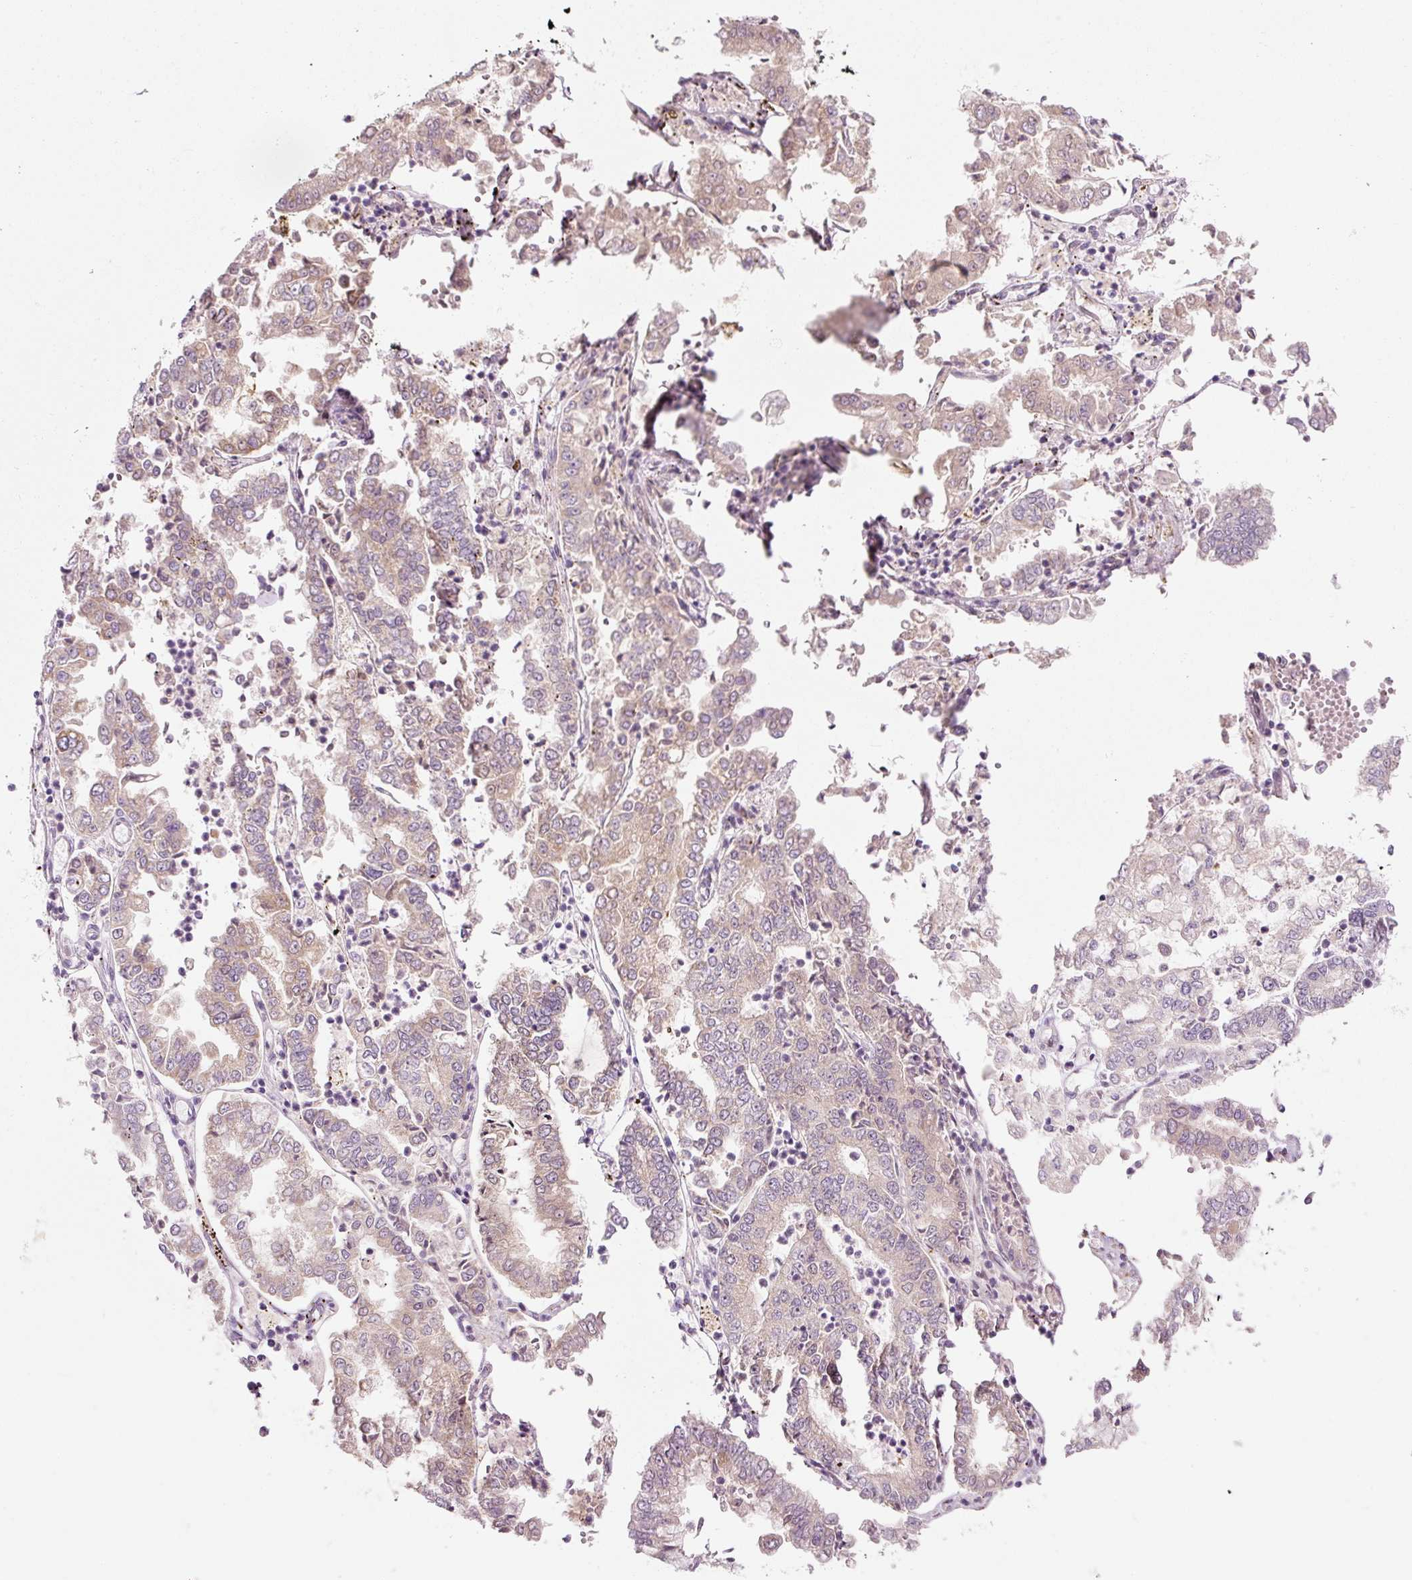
{"staining": {"intensity": "moderate", "quantity": ">75%", "location": "cytoplasmic/membranous"}, "tissue": "stomach cancer", "cell_type": "Tumor cells", "image_type": "cancer", "snomed": [{"axis": "morphology", "description": "Adenocarcinoma, NOS"}, {"axis": "topography", "description": "Stomach"}], "caption": "Immunohistochemical staining of stomach cancer (adenocarcinoma) reveals medium levels of moderate cytoplasmic/membranous staining in about >75% of tumor cells.", "gene": "FAM78B", "patient": {"sex": "male", "age": 76}}